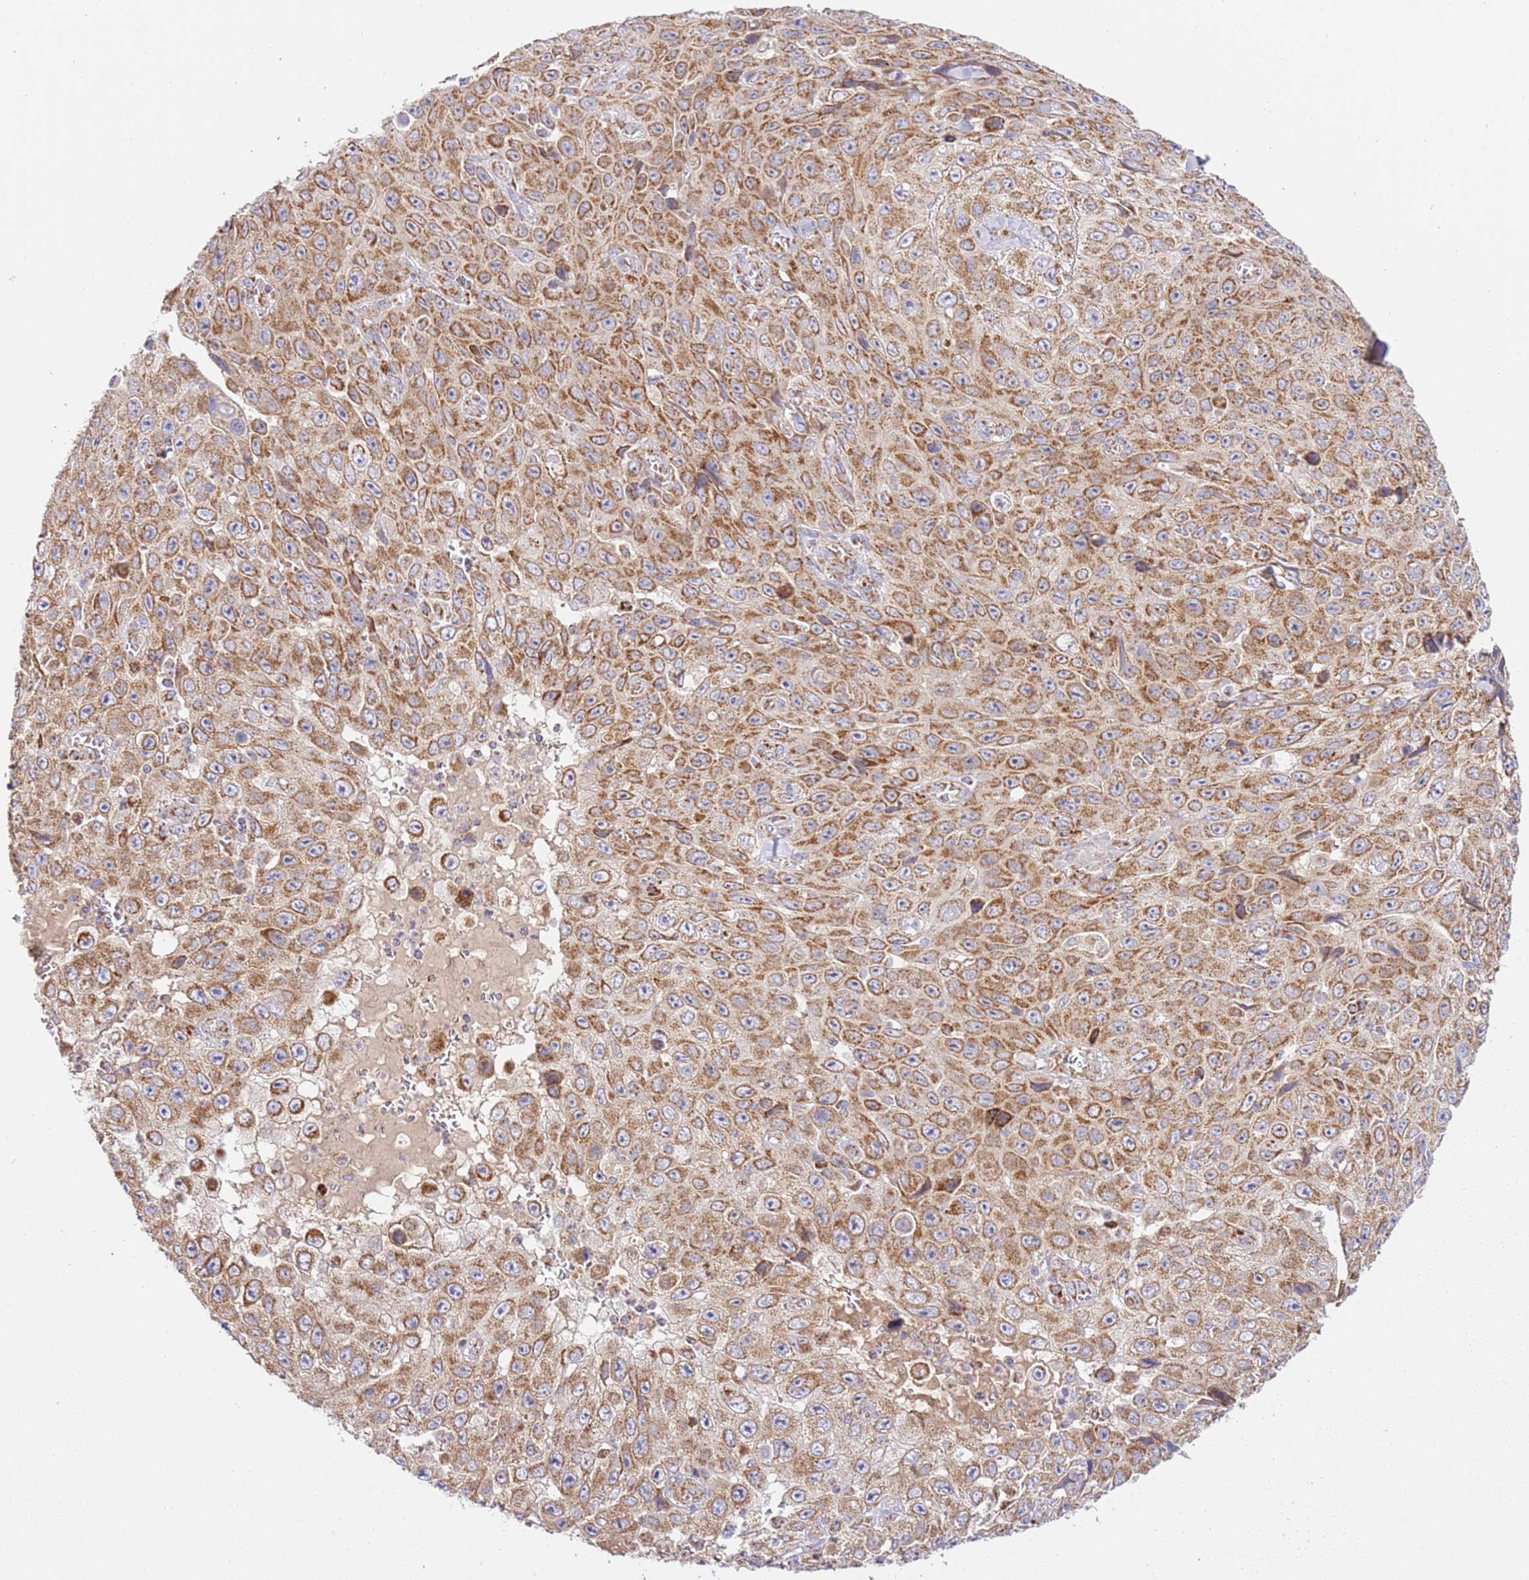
{"staining": {"intensity": "moderate", "quantity": ">75%", "location": "cytoplasmic/membranous"}, "tissue": "skin cancer", "cell_type": "Tumor cells", "image_type": "cancer", "snomed": [{"axis": "morphology", "description": "Squamous cell carcinoma, NOS"}, {"axis": "topography", "description": "Skin"}], "caption": "Brown immunohistochemical staining in human skin cancer (squamous cell carcinoma) displays moderate cytoplasmic/membranous positivity in approximately >75% of tumor cells.", "gene": "ZBTB39", "patient": {"sex": "male", "age": 82}}